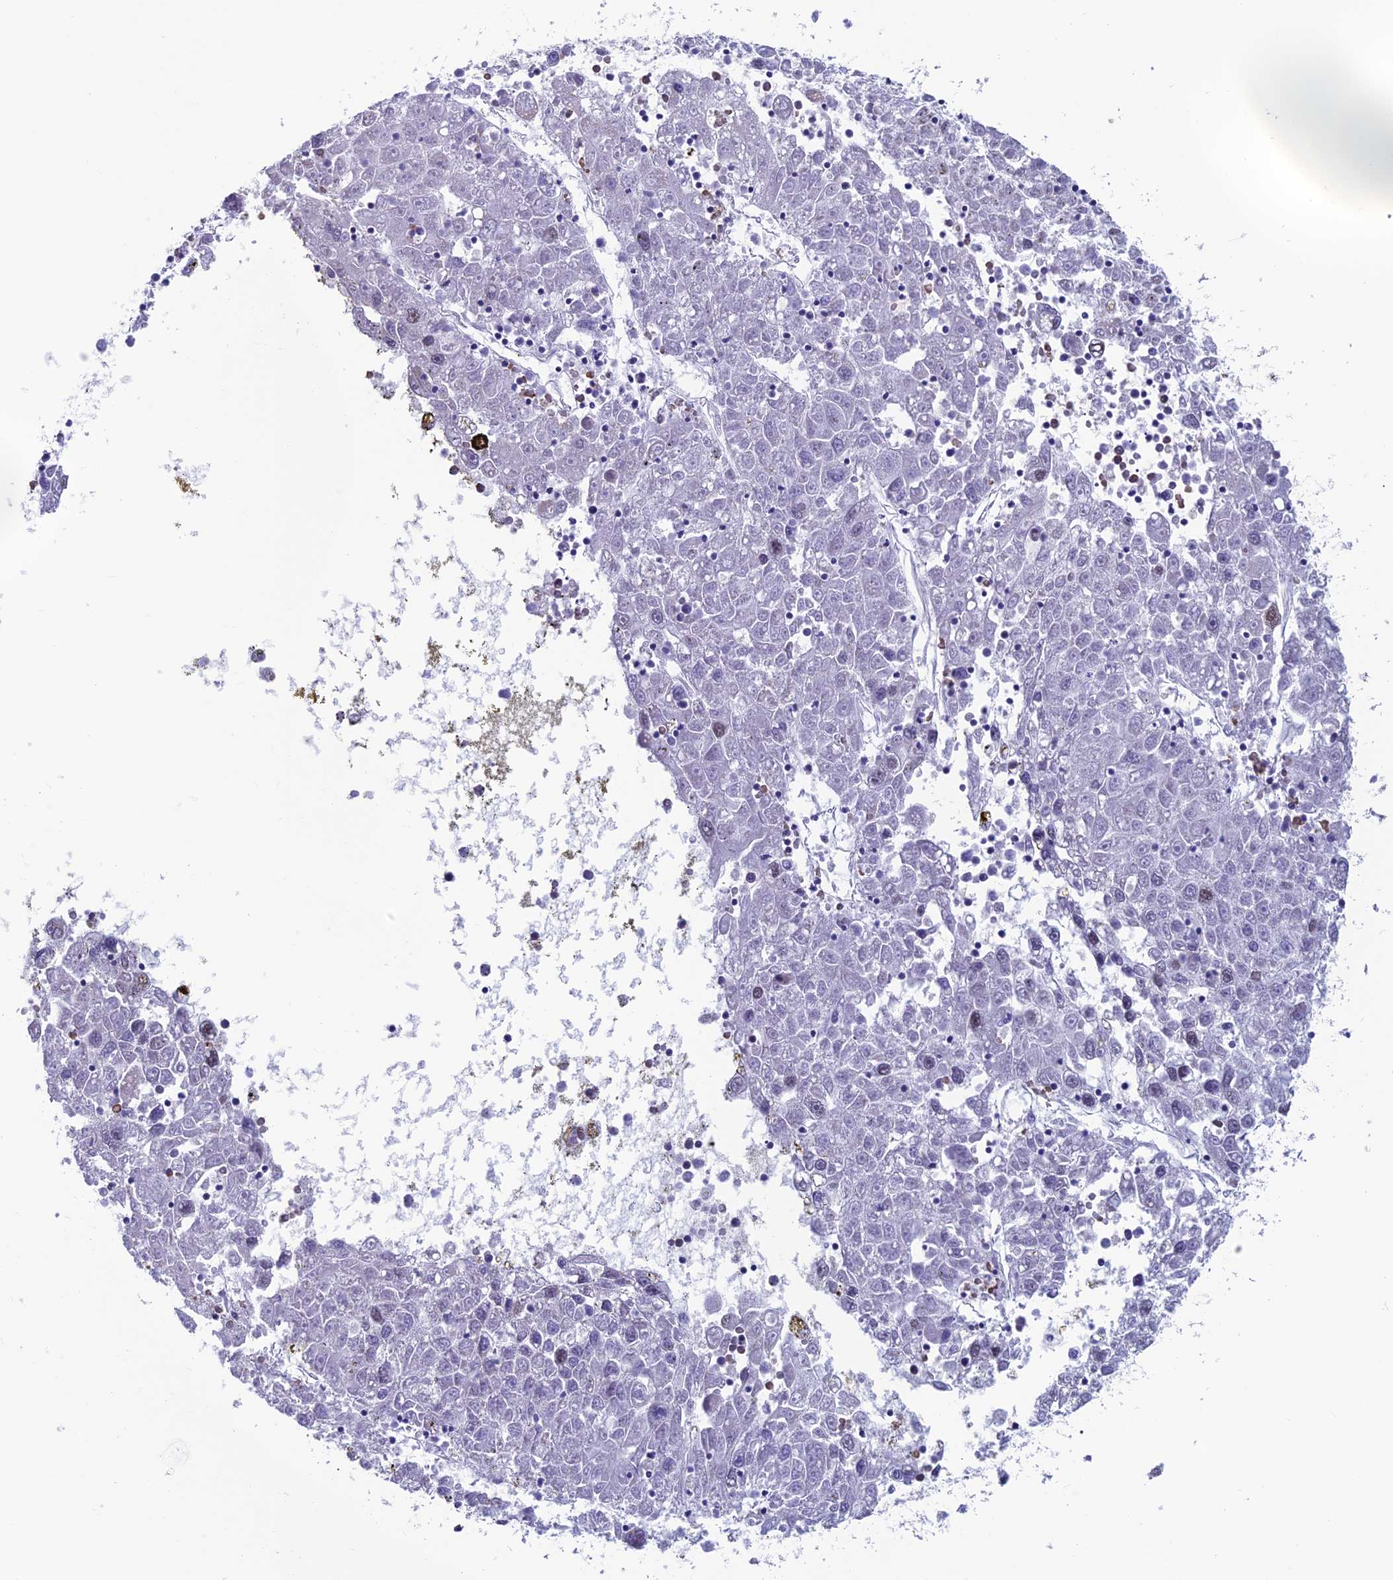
{"staining": {"intensity": "negative", "quantity": "none", "location": "none"}, "tissue": "liver cancer", "cell_type": "Tumor cells", "image_type": "cancer", "snomed": [{"axis": "morphology", "description": "Carcinoma, Hepatocellular, NOS"}, {"axis": "topography", "description": "Liver"}], "caption": "A histopathology image of human liver cancer is negative for staining in tumor cells. (Immunohistochemistry (ihc), brightfield microscopy, high magnification).", "gene": "KIAA1191", "patient": {"sex": "male", "age": 49}}